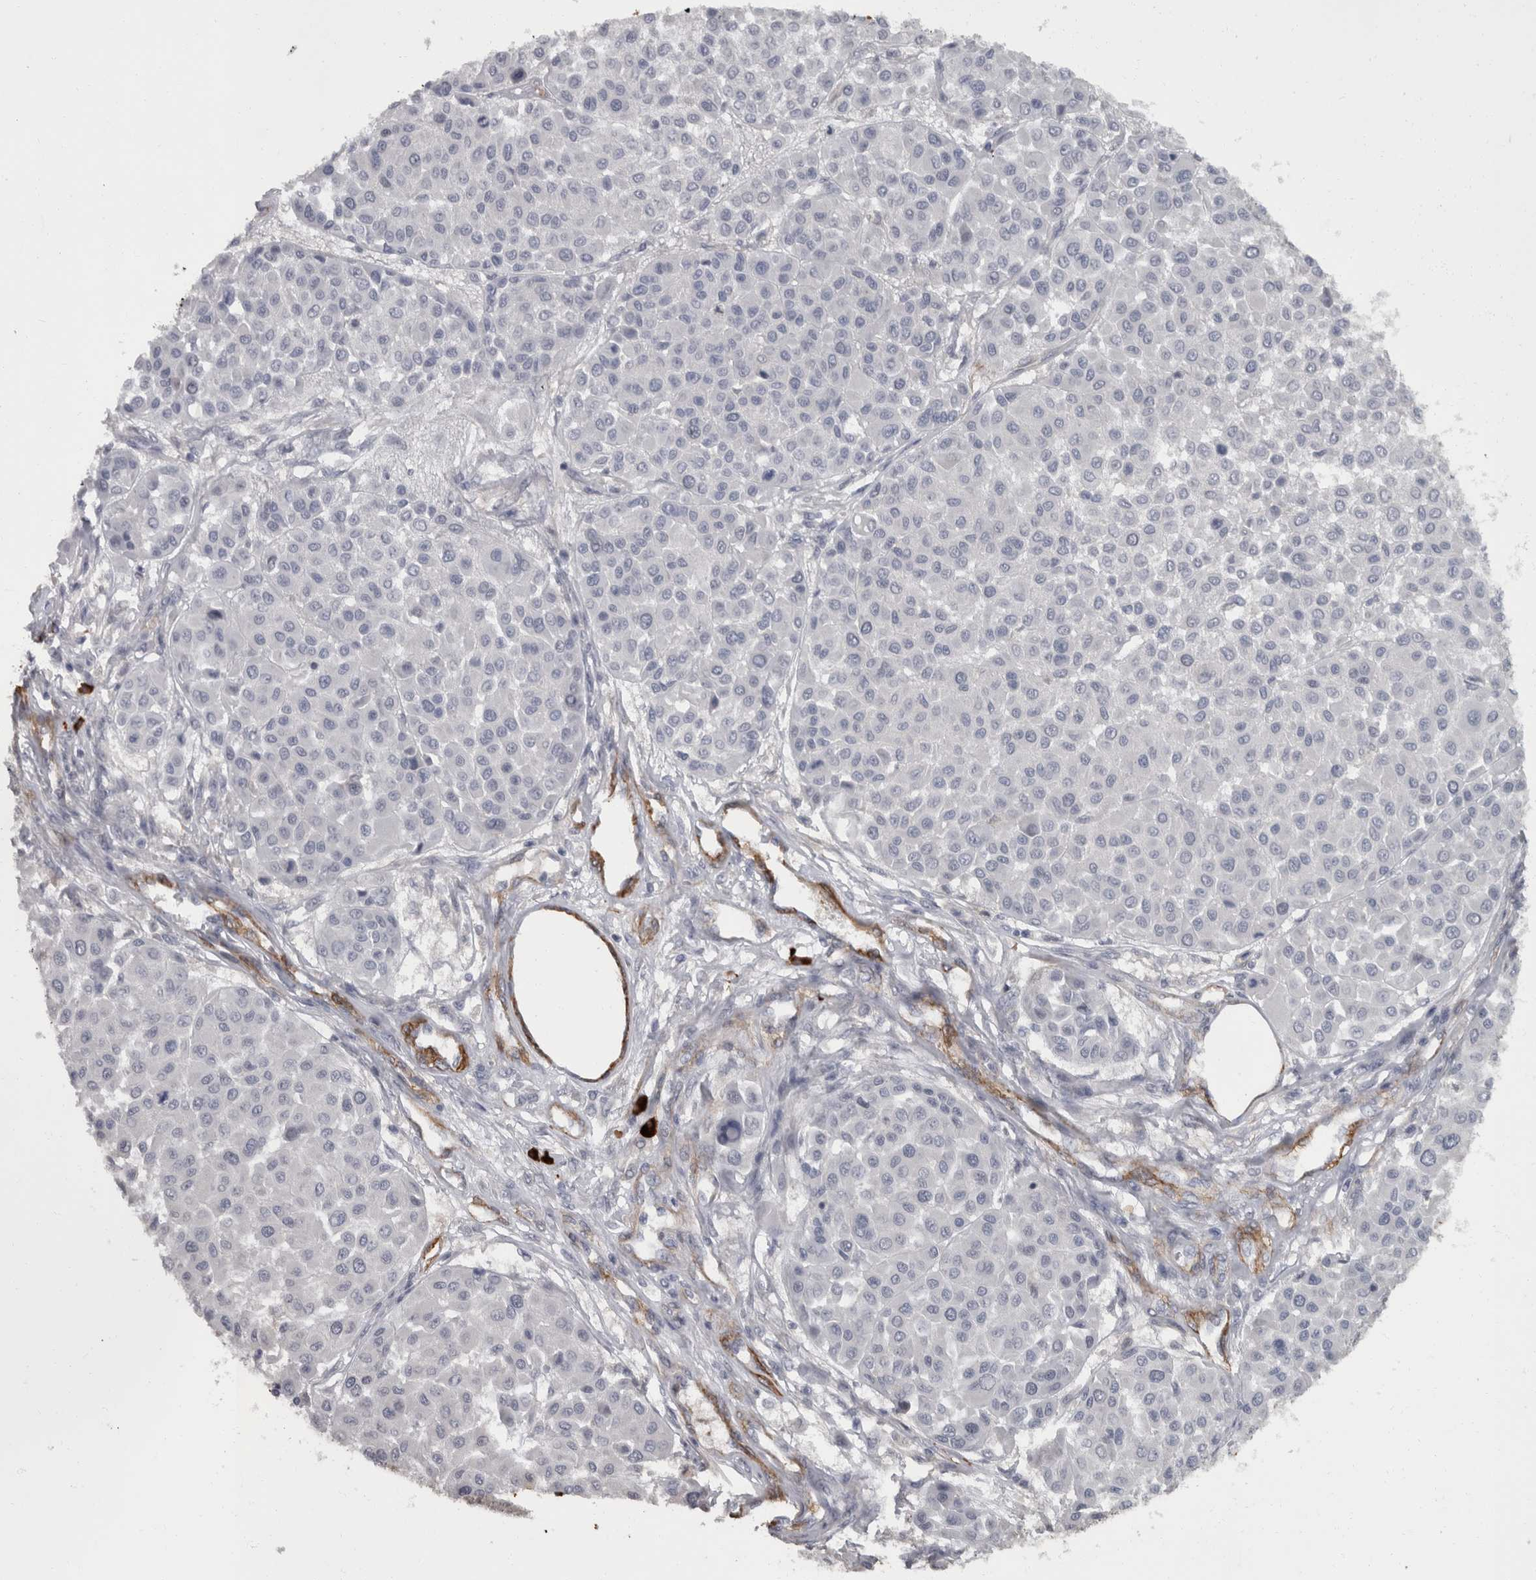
{"staining": {"intensity": "negative", "quantity": "none", "location": "none"}, "tissue": "melanoma", "cell_type": "Tumor cells", "image_type": "cancer", "snomed": [{"axis": "morphology", "description": "Malignant melanoma, Metastatic site"}, {"axis": "topography", "description": "Soft tissue"}], "caption": "This is an immunohistochemistry micrograph of malignant melanoma (metastatic site). There is no staining in tumor cells.", "gene": "MASTL", "patient": {"sex": "male", "age": 41}}